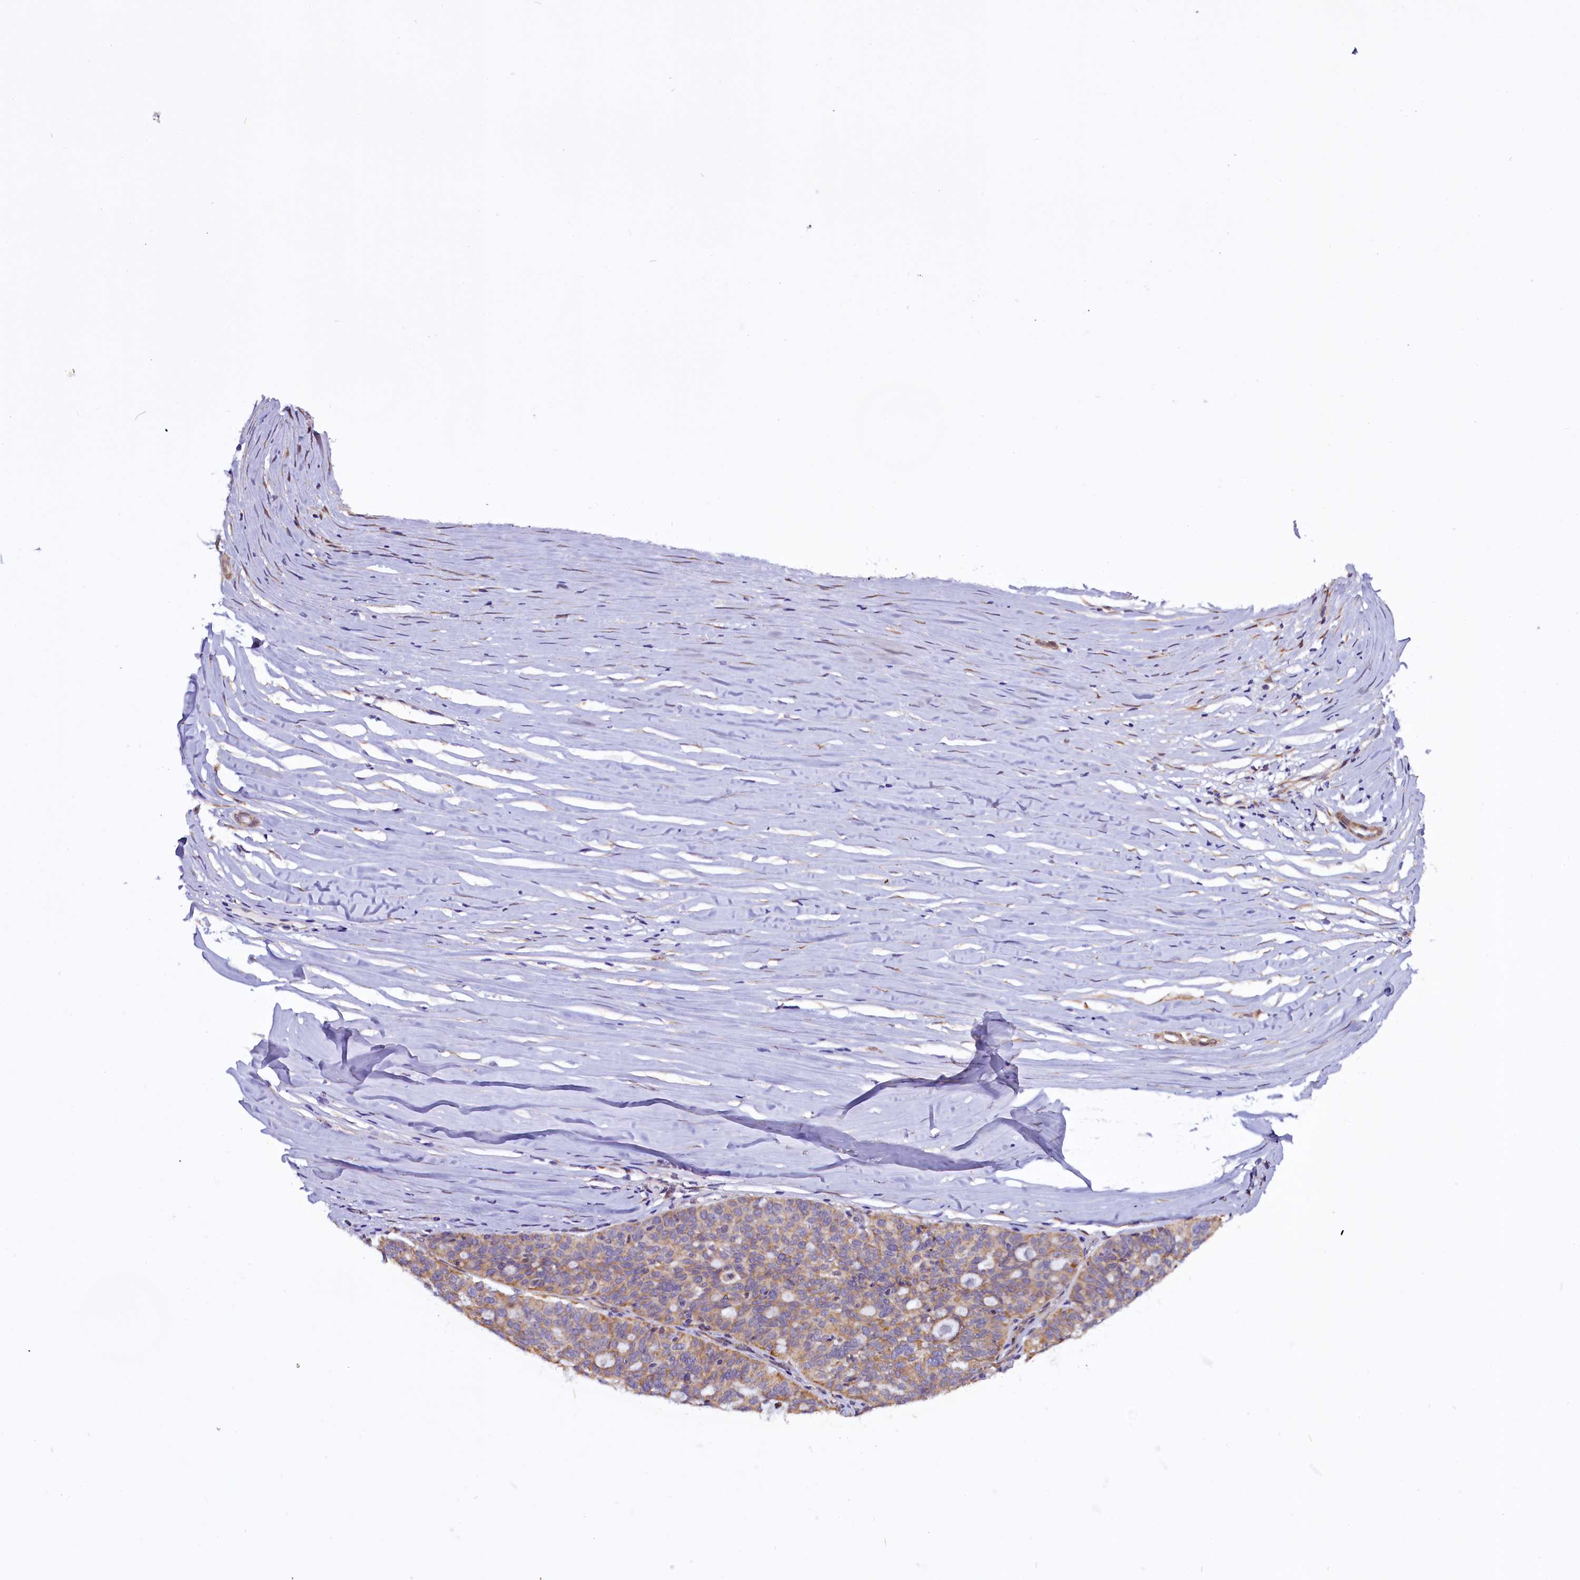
{"staining": {"intensity": "weak", "quantity": "25%-75%", "location": "cytoplasmic/membranous"}, "tissue": "ovarian cancer", "cell_type": "Tumor cells", "image_type": "cancer", "snomed": [{"axis": "morphology", "description": "Cystadenocarcinoma, serous, NOS"}, {"axis": "topography", "description": "Ovary"}], "caption": "Protein expression analysis of ovarian cancer shows weak cytoplasmic/membranous expression in approximately 25%-75% of tumor cells.", "gene": "UACA", "patient": {"sex": "female", "age": 59}}